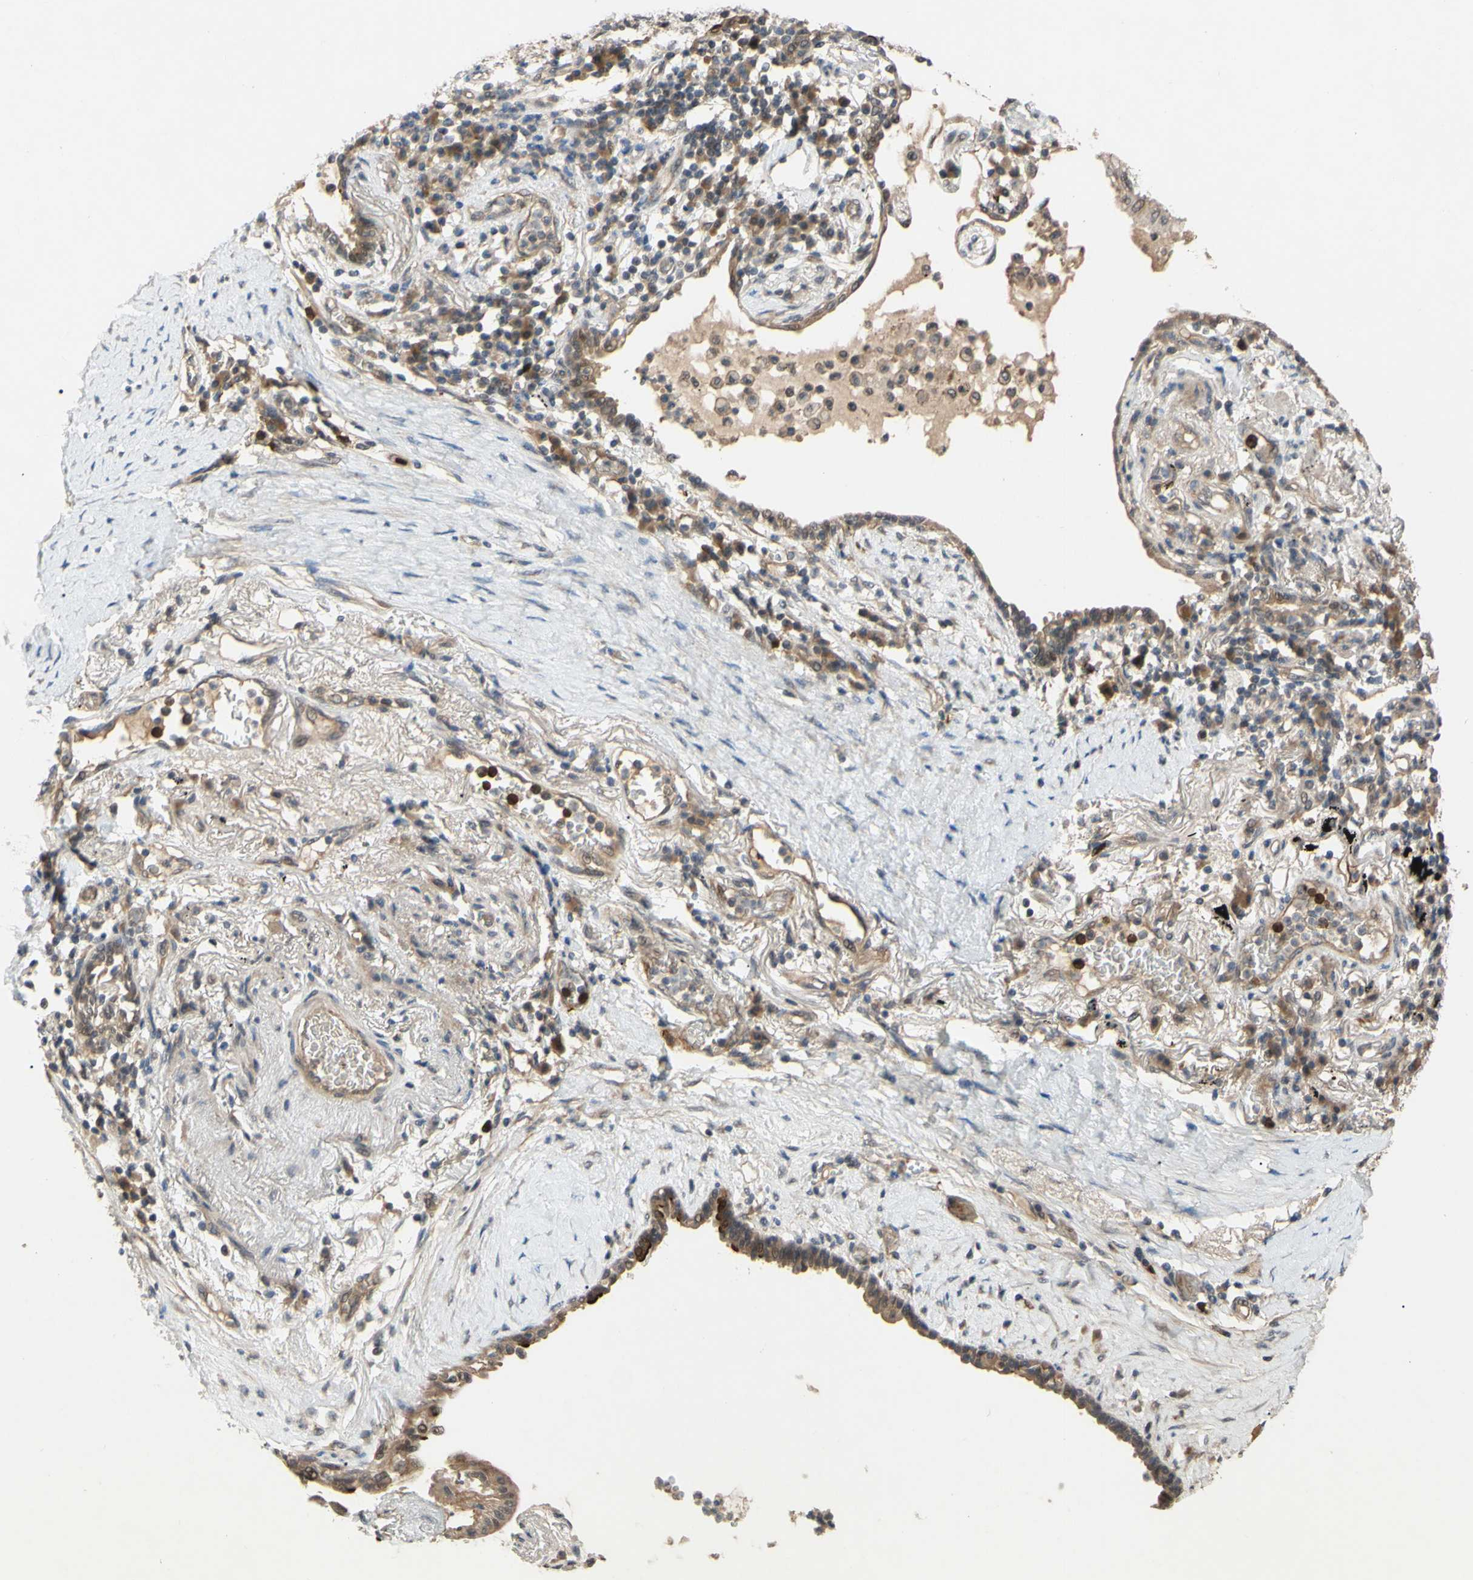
{"staining": {"intensity": "weak", "quantity": ">75%", "location": "cytoplasmic/membranous"}, "tissue": "lung cancer", "cell_type": "Tumor cells", "image_type": "cancer", "snomed": [{"axis": "morphology", "description": "Adenocarcinoma, NOS"}, {"axis": "topography", "description": "Lung"}], "caption": "A photomicrograph of human adenocarcinoma (lung) stained for a protein displays weak cytoplasmic/membranous brown staining in tumor cells.", "gene": "ALK", "patient": {"sex": "female", "age": 70}}